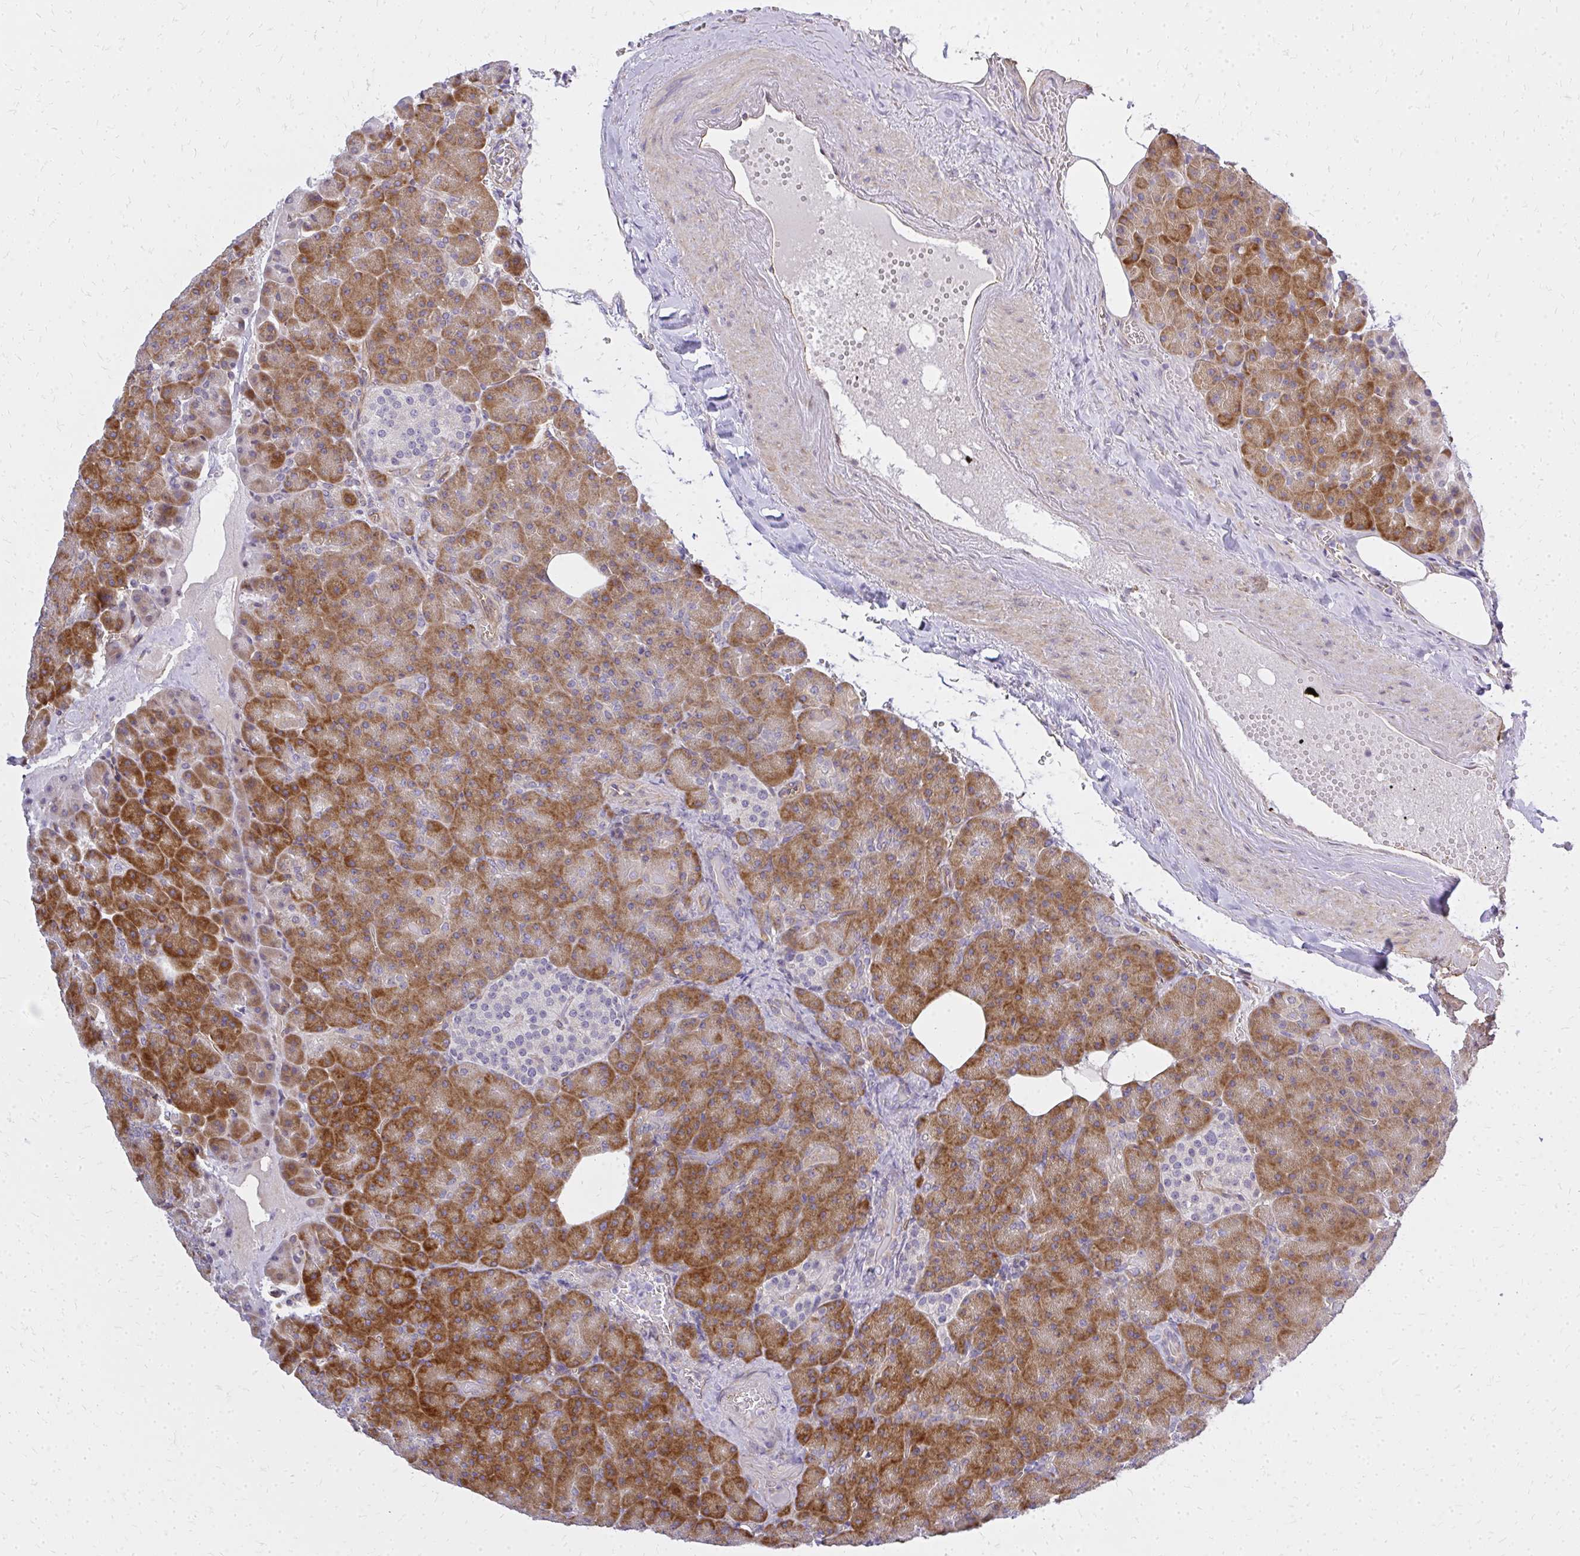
{"staining": {"intensity": "moderate", "quantity": "25%-75%", "location": "cytoplasmic/membranous"}, "tissue": "pancreas", "cell_type": "Exocrine glandular cells", "image_type": "normal", "snomed": [{"axis": "morphology", "description": "Normal tissue, NOS"}, {"axis": "topography", "description": "Pancreas"}], "caption": "IHC micrograph of benign pancreas: pancreas stained using immunohistochemistry reveals medium levels of moderate protein expression localized specifically in the cytoplasmic/membranous of exocrine glandular cells, appearing as a cytoplasmic/membranous brown color.", "gene": "ENSG00000258472", "patient": {"sex": "female", "age": 74}}